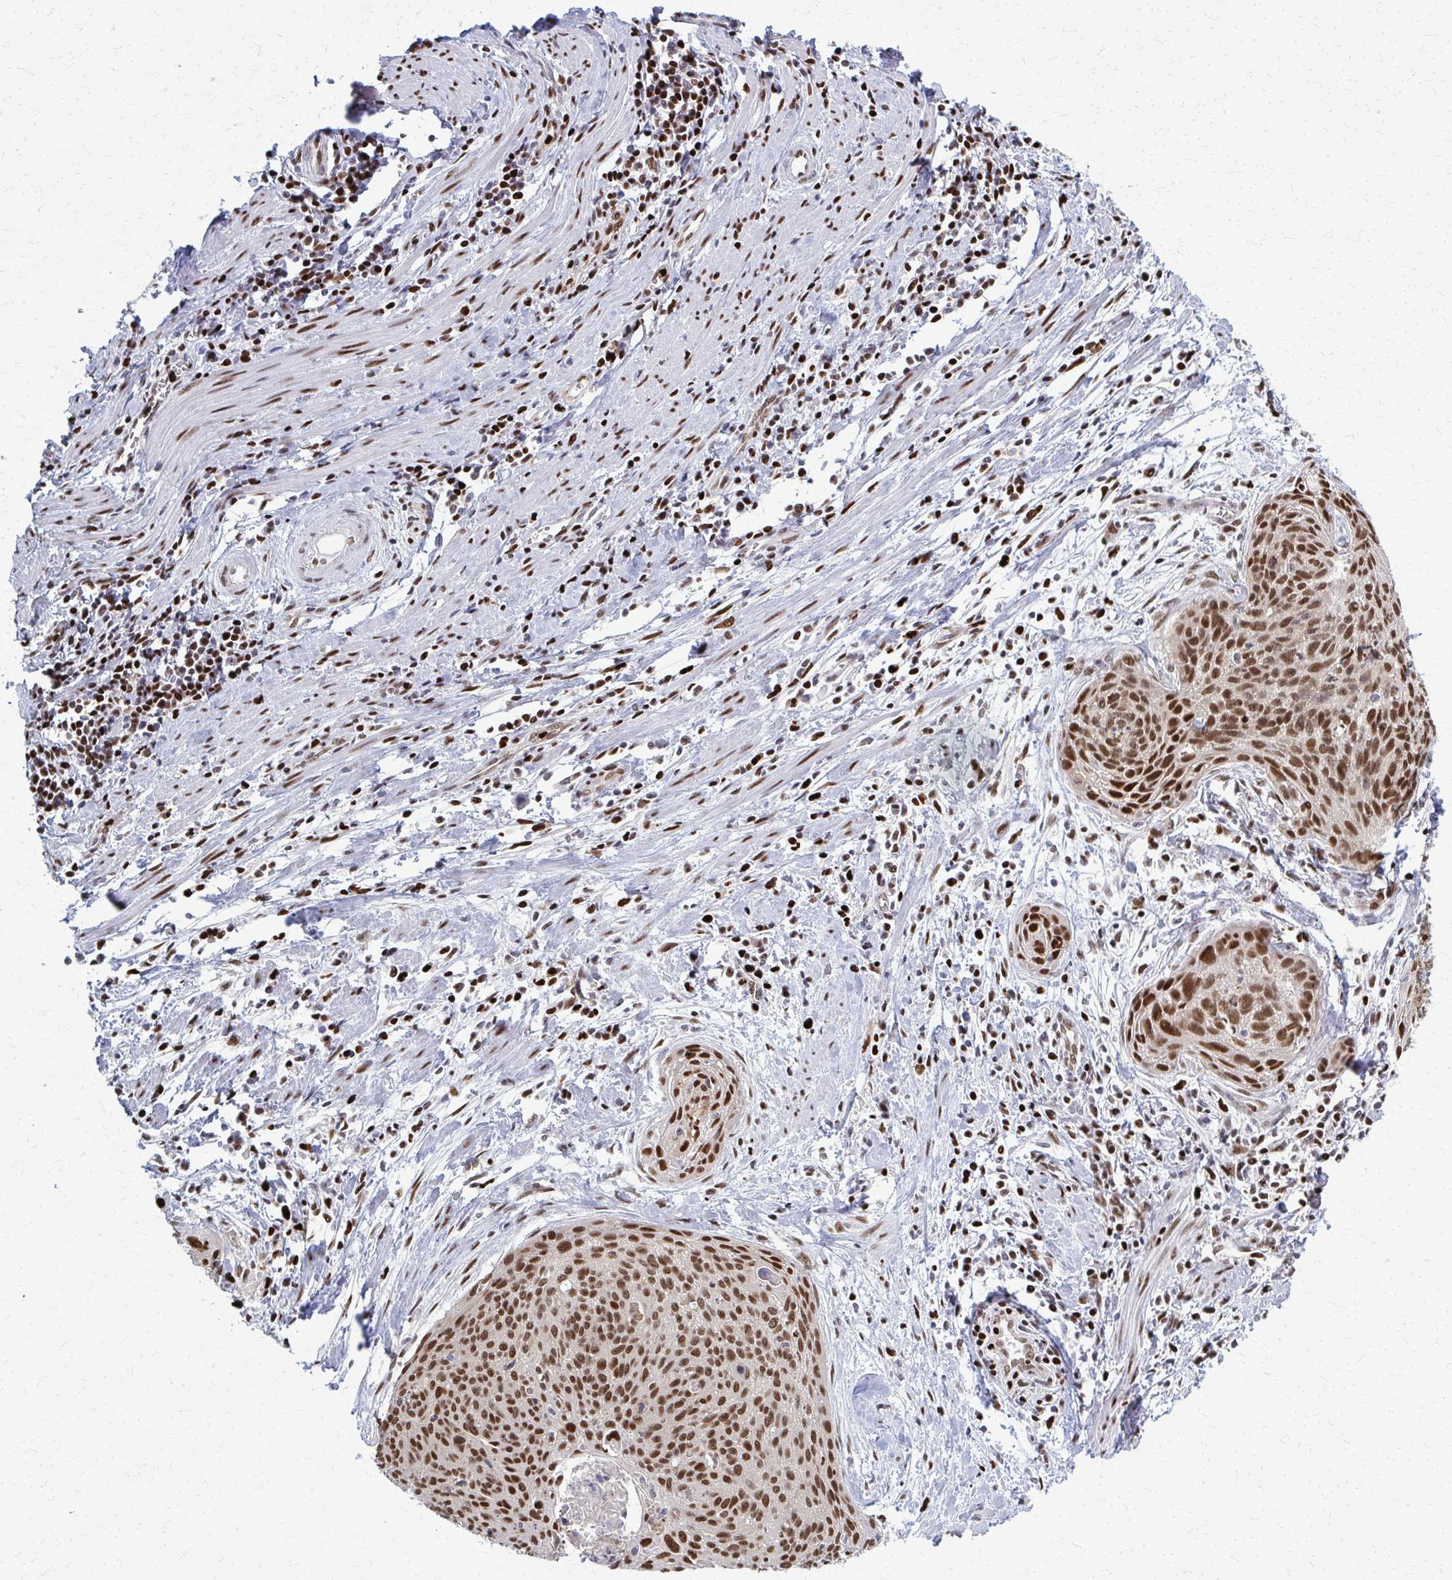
{"staining": {"intensity": "moderate", "quantity": ">75%", "location": "nuclear"}, "tissue": "cervical cancer", "cell_type": "Tumor cells", "image_type": "cancer", "snomed": [{"axis": "morphology", "description": "Squamous cell carcinoma, NOS"}, {"axis": "topography", "description": "Cervix"}], "caption": "Squamous cell carcinoma (cervical) was stained to show a protein in brown. There is medium levels of moderate nuclear staining in approximately >75% of tumor cells.", "gene": "ZNF559", "patient": {"sex": "female", "age": 55}}